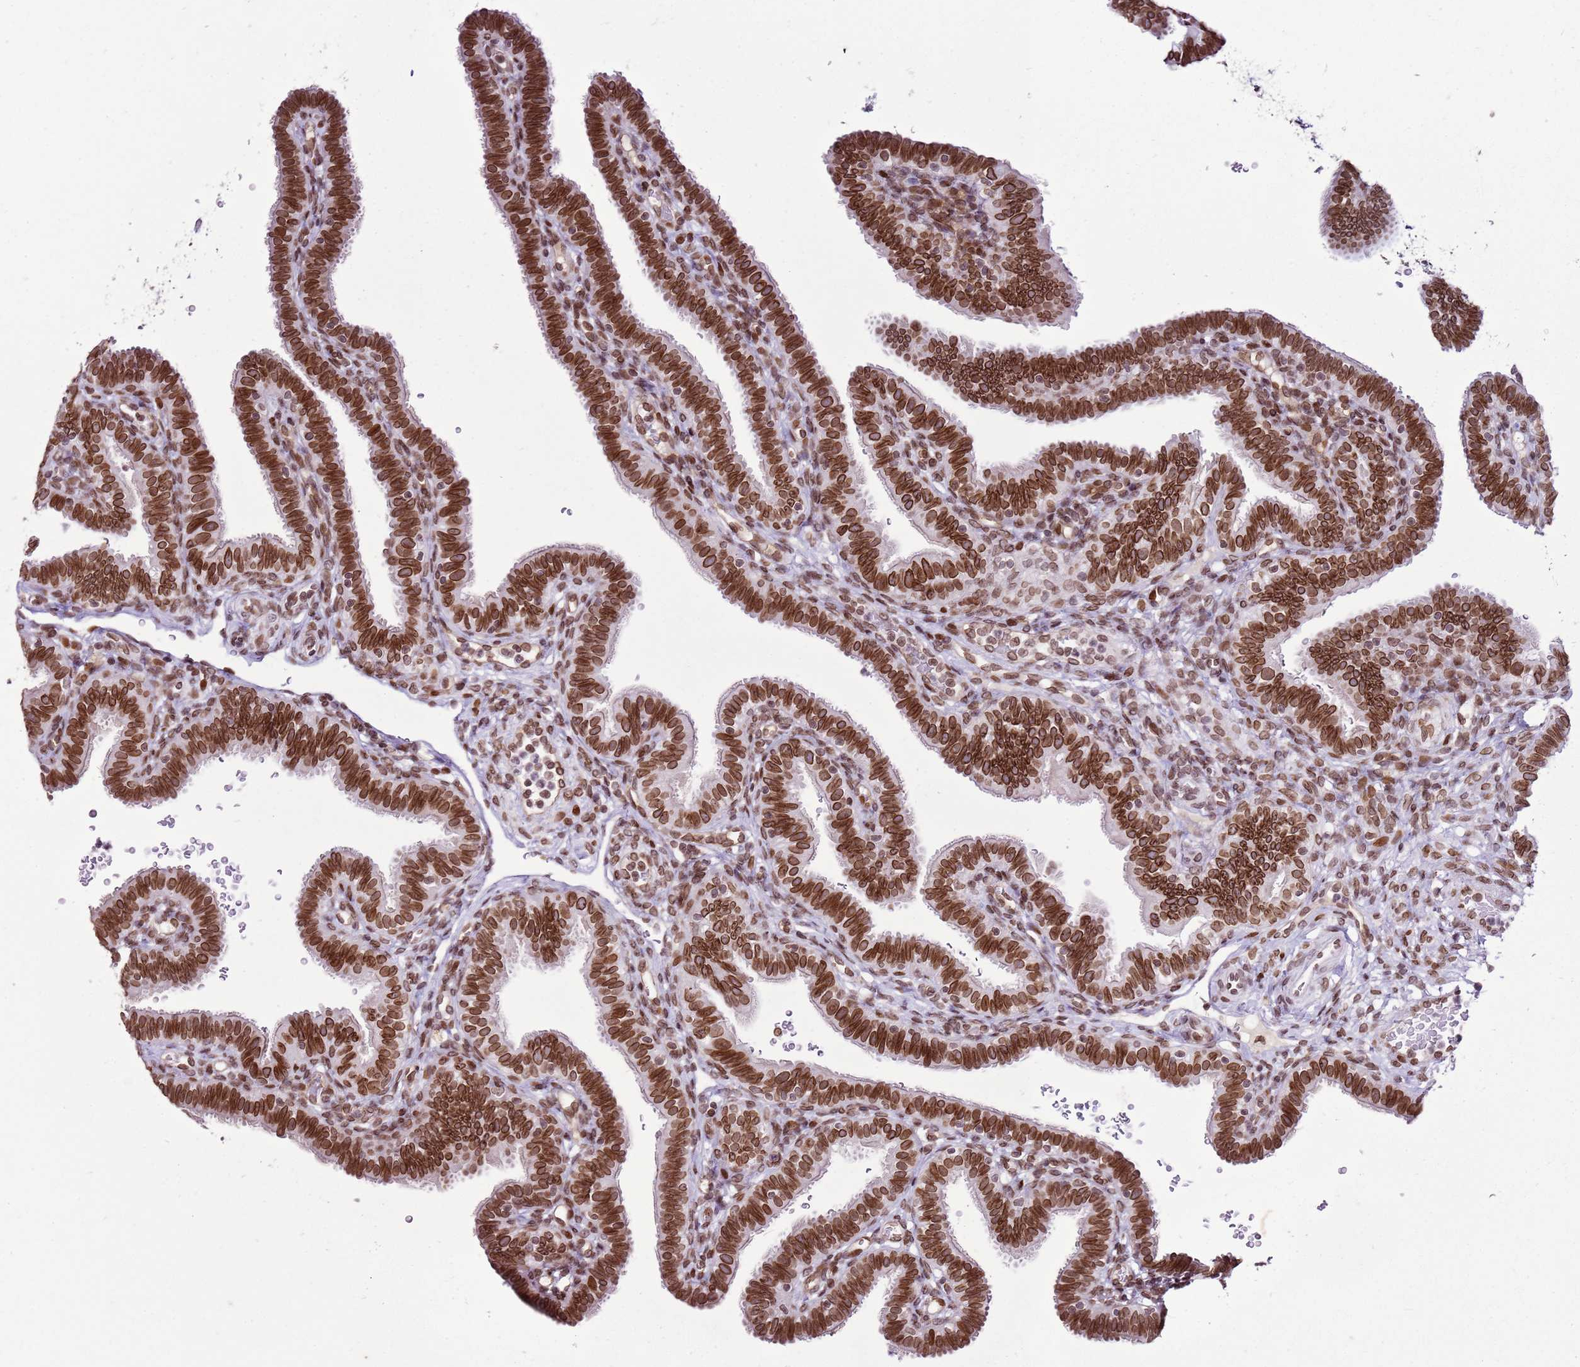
{"staining": {"intensity": "strong", "quantity": ">75%", "location": "cytoplasmic/membranous,nuclear"}, "tissue": "fallopian tube", "cell_type": "Glandular cells", "image_type": "normal", "snomed": [{"axis": "morphology", "description": "Normal tissue, NOS"}, {"axis": "topography", "description": "Fallopian tube"}], "caption": "Human fallopian tube stained for a protein (brown) demonstrates strong cytoplasmic/membranous,nuclear positive staining in approximately >75% of glandular cells.", "gene": "POU6F1", "patient": {"sex": "female", "age": 41}}